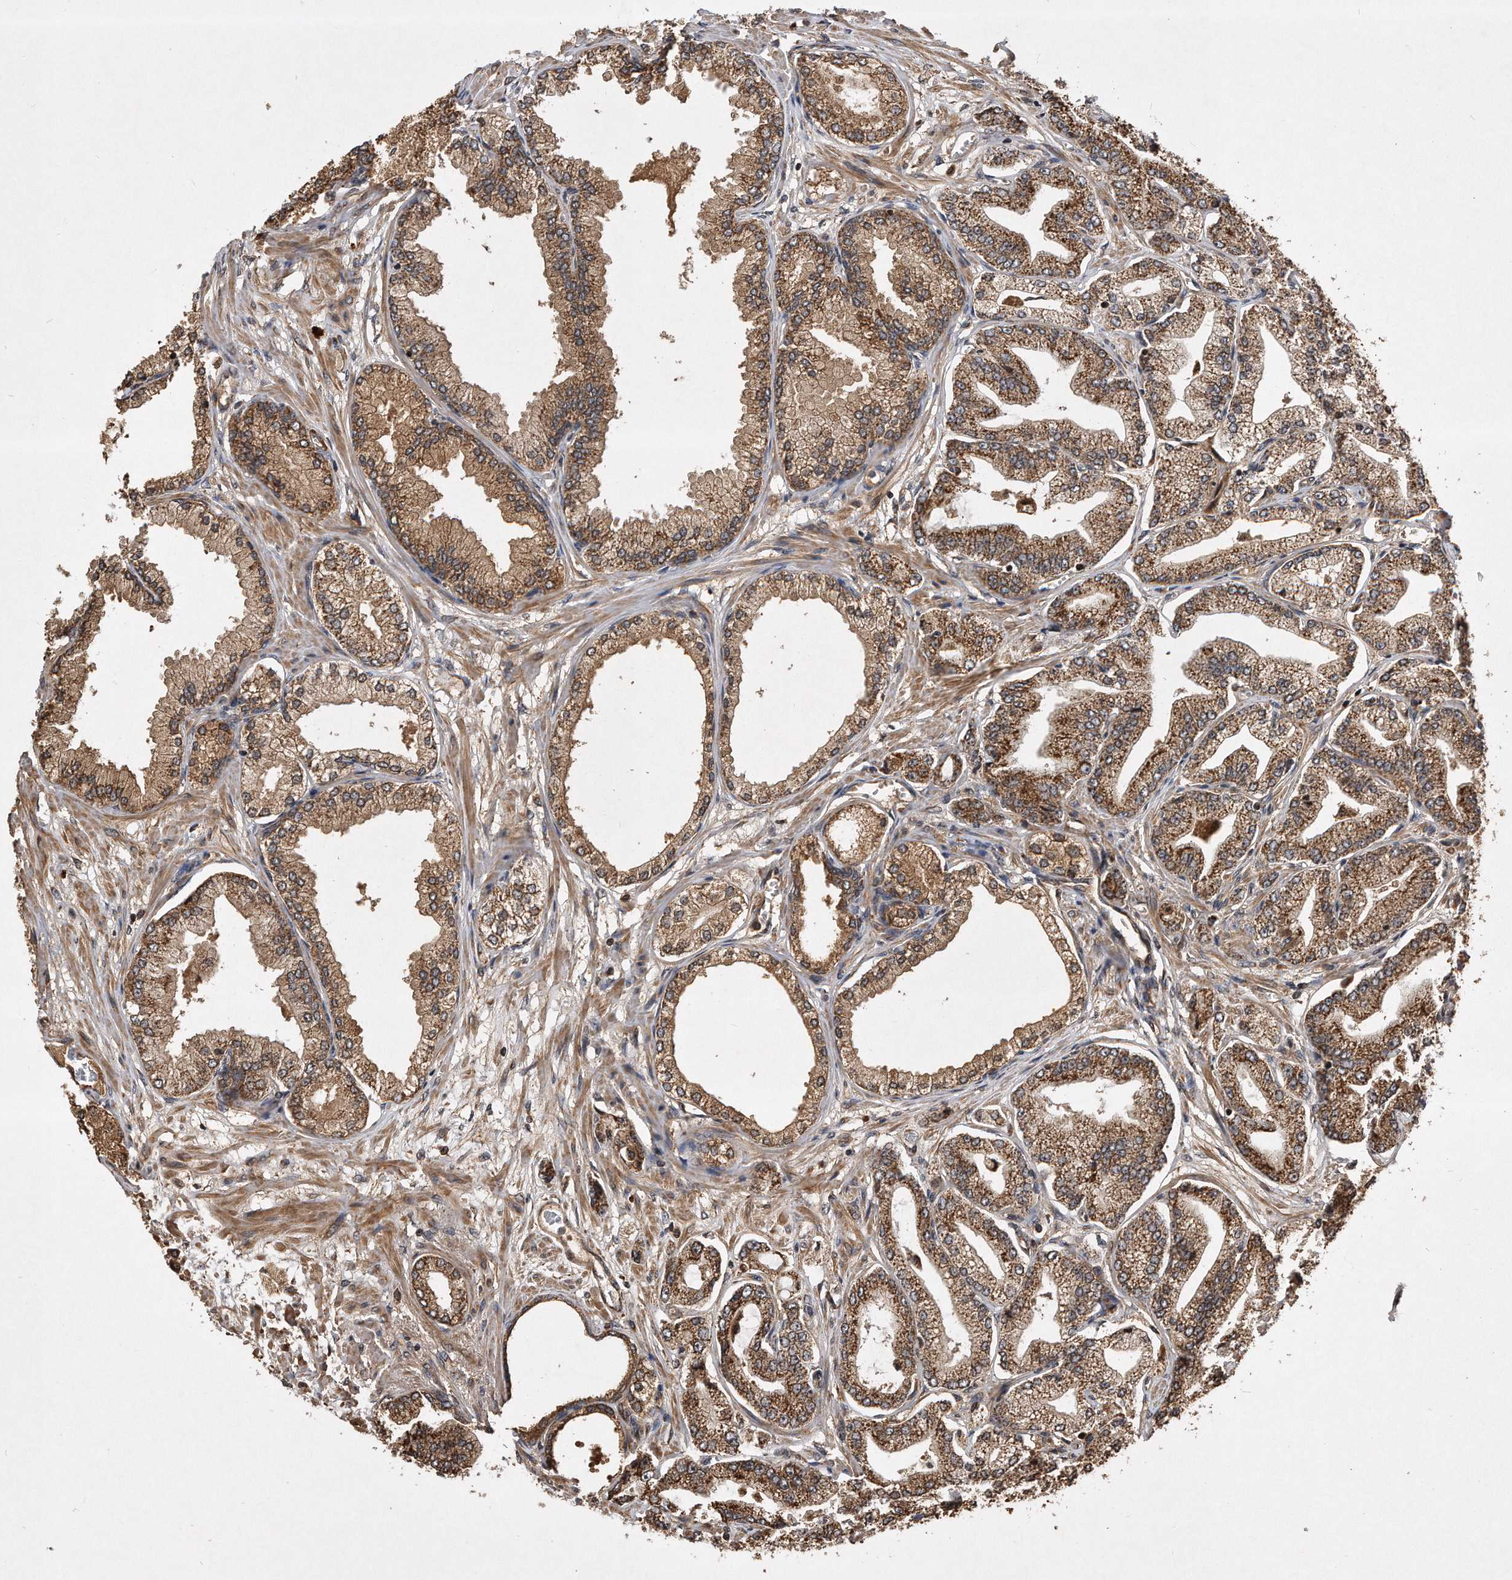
{"staining": {"intensity": "moderate", "quantity": ">75%", "location": "cytoplasmic/membranous"}, "tissue": "prostate cancer", "cell_type": "Tumor cells", "image_type": "cancer", "snomed": [{"axis": "morphology", "description": "Adenocarcinoma, Low grade"}, {"axis": "topography", "description": "Prostate"}], "caption": "There is medium levels of moderate cytoplasmic/membranous expression in tumor cells of prostate low-grade adenocarcinoma, as demonstrated by immunohistochemical staining (brown color).", "gene": "PPP5C", "patient": {"sex": "male", "age": 63}}